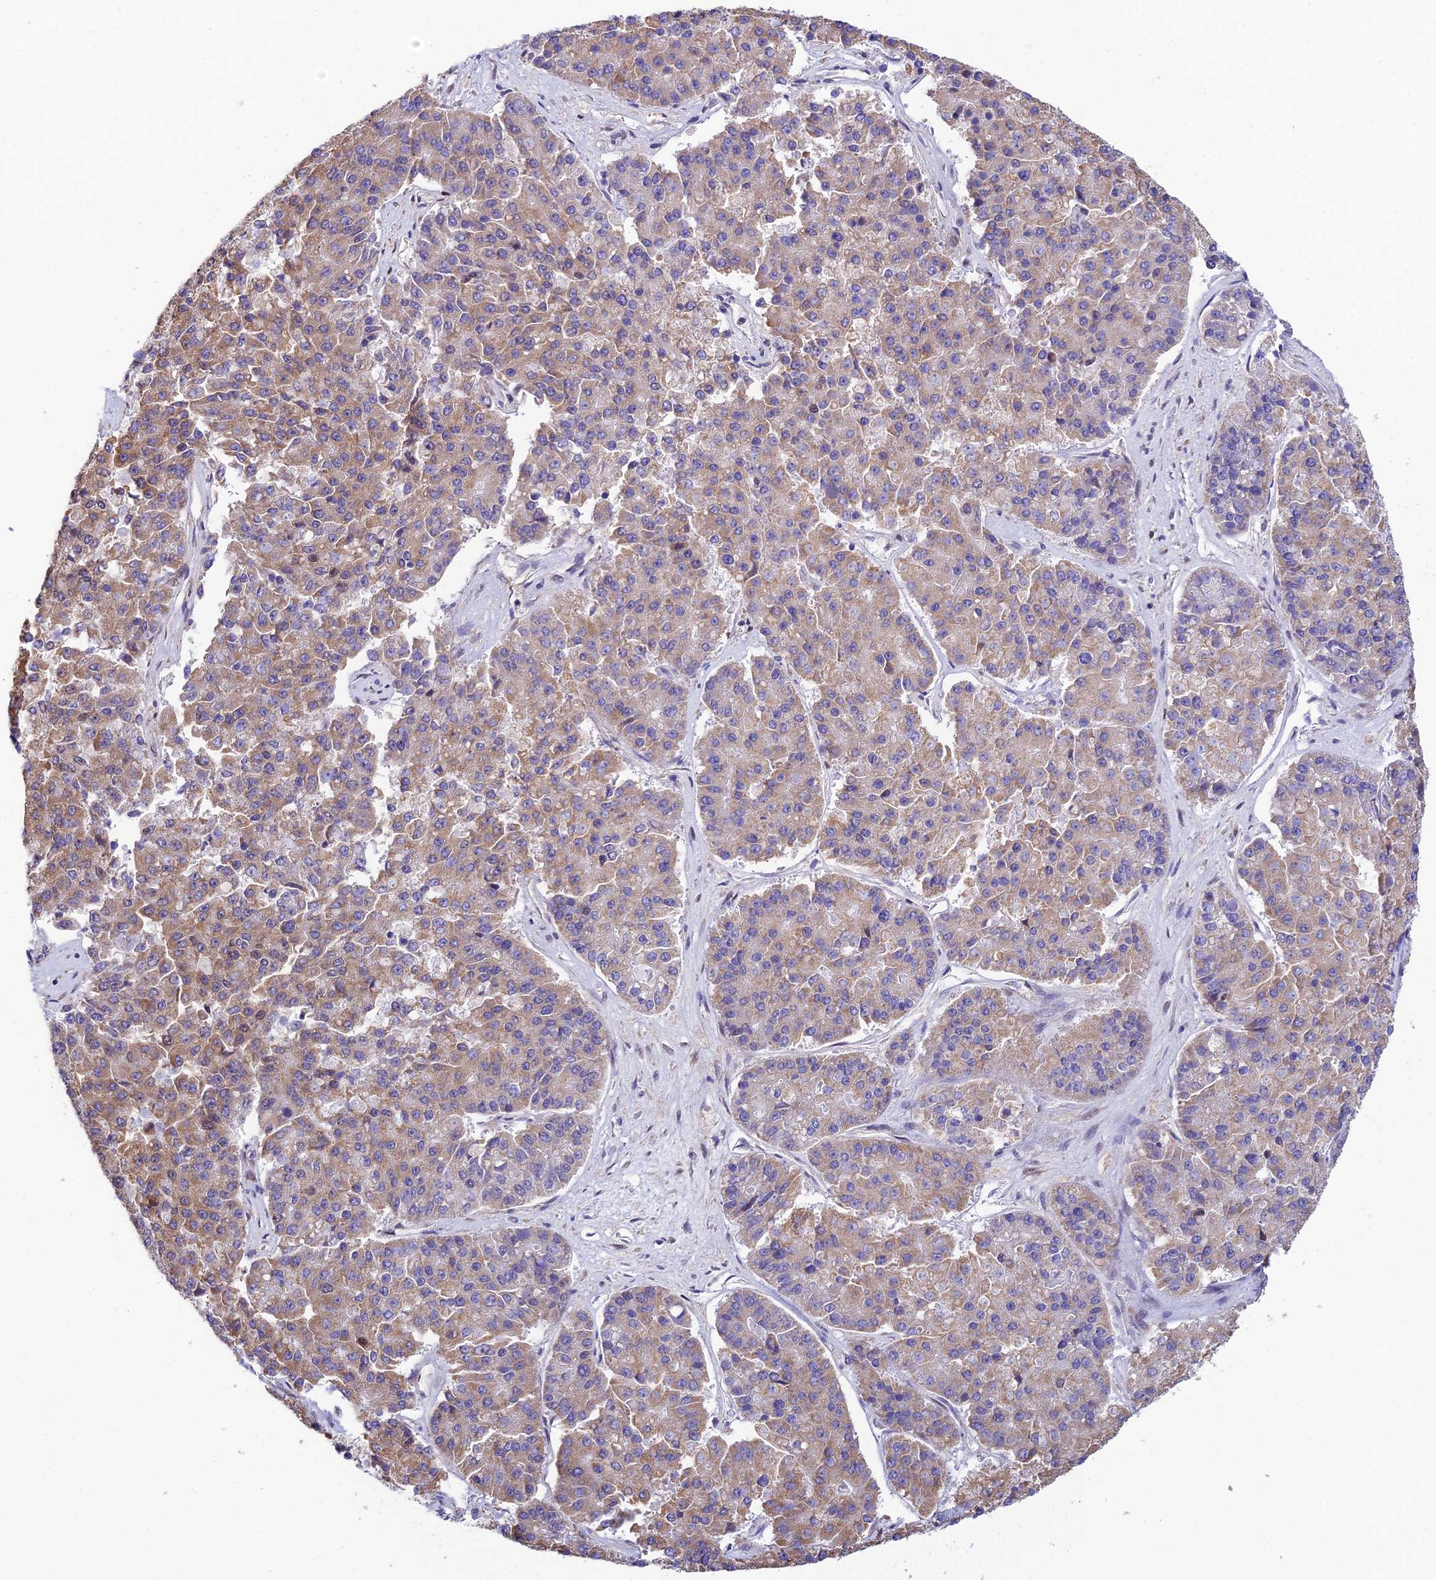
{"staining": {"intensity": "moderate", "quantity": ">75%", "location": "cytoplasmic/membranous"}, "tissue": "pancreatic cancer", "cell_type": "Tumor cells", "image_type": "cancer", "snomed": [{"axis": "morphology", "description": "Adenocarcinoma, NOS"}, {"axis": "topography", "description": "Pancreas"}], "caption": "Tumor cells exhibit medium levels of moderate cytoplasmic/membranous expression in approximately >75% of cells in human adenocarcinoma (pancreatic). Nuclei are stained in blue.", "gene": "C2orf49", "patient": {"sex": "male", "age": 50}}